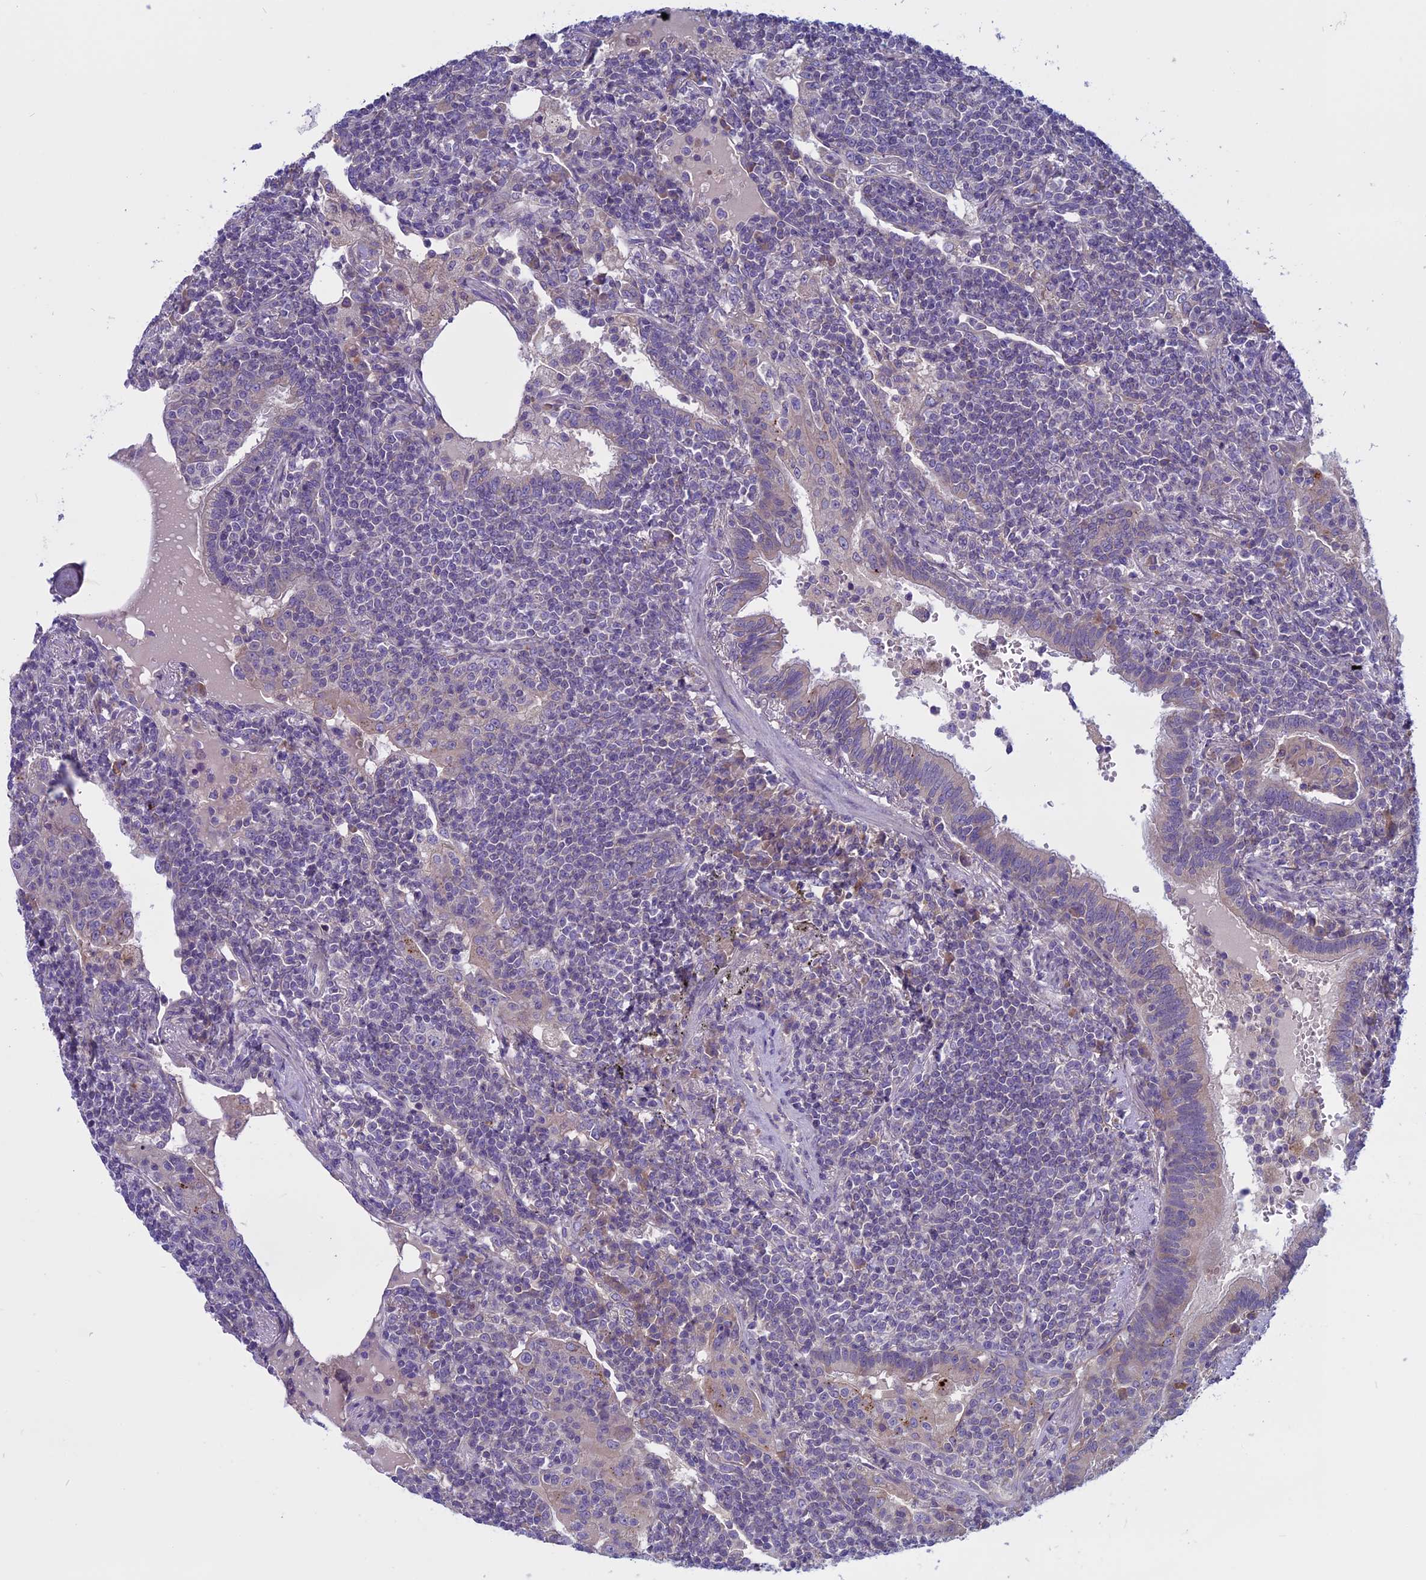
{"staining": {"intensity": "negative", "quantity": "none", "location": "none"}, "tissue": "lymphoma", "cell_type": "Tumor cells", "image_type": "cancer", "snomed": [{"axis": "morphology", "description": "Malignant lymphoma, non-Hodgkin's type, Low grade"}, {"axis": "topography", "description": "Lung"}], "caption": "Tumor cells show no significant protein staining in lymphoma.", "gene": "DCTN5", "patient": {"sex": "female", "age": 71}}